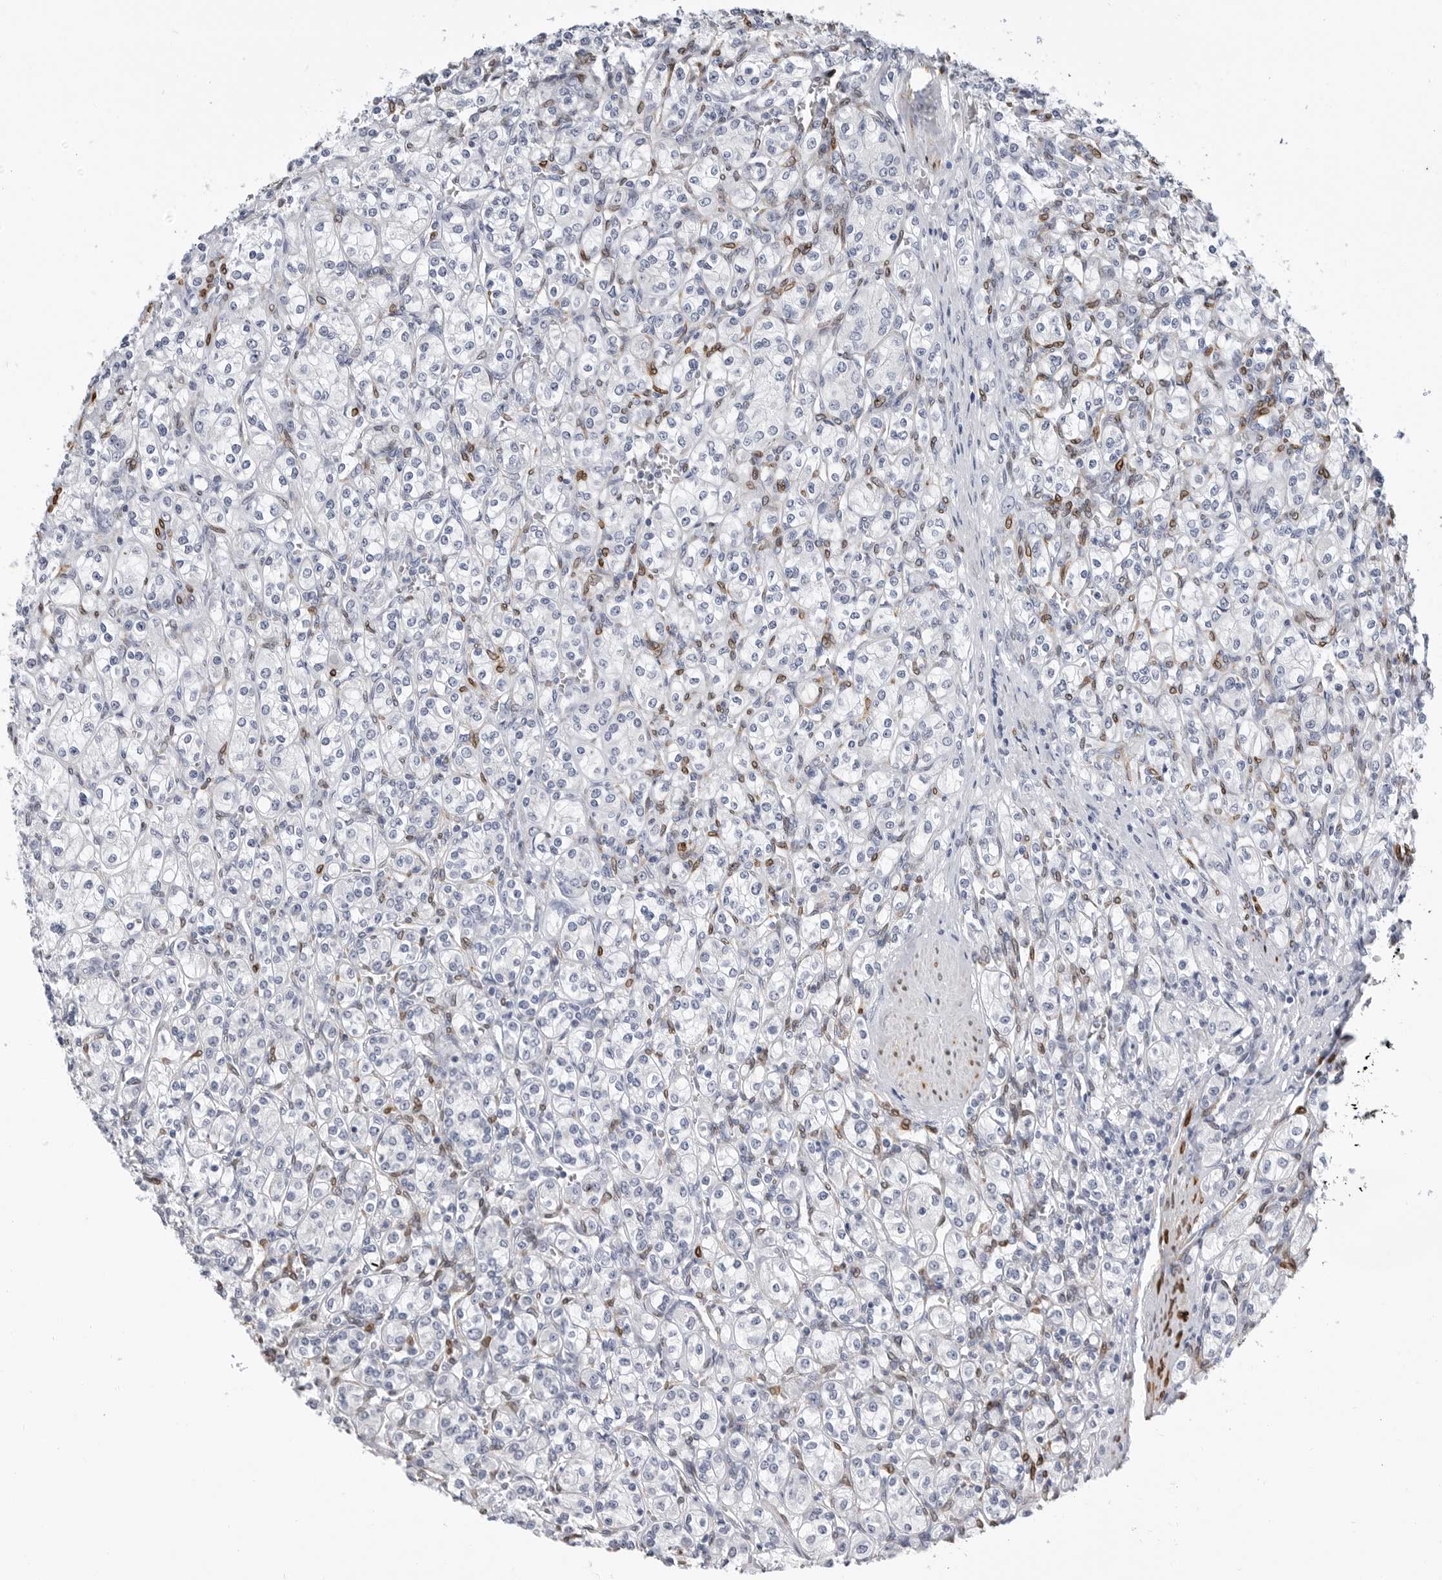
{"staining": {"intensity": "negative", "quantity": "none", "location": "none"}, "tissue": "renal cancer", "cell_type": "Tumor cells", "image_type": "cancer", "snomed": [{"axis": "morphology", "description": "Adenocarcinoma, NOS"}, {"axis": "topography", "description": "Kidney"}], "caption": "Tumor cells show no significant staining in adenocarcinoma (renal).", "gene": "PLN", "patient": {"sex": "male", "age": 77}}